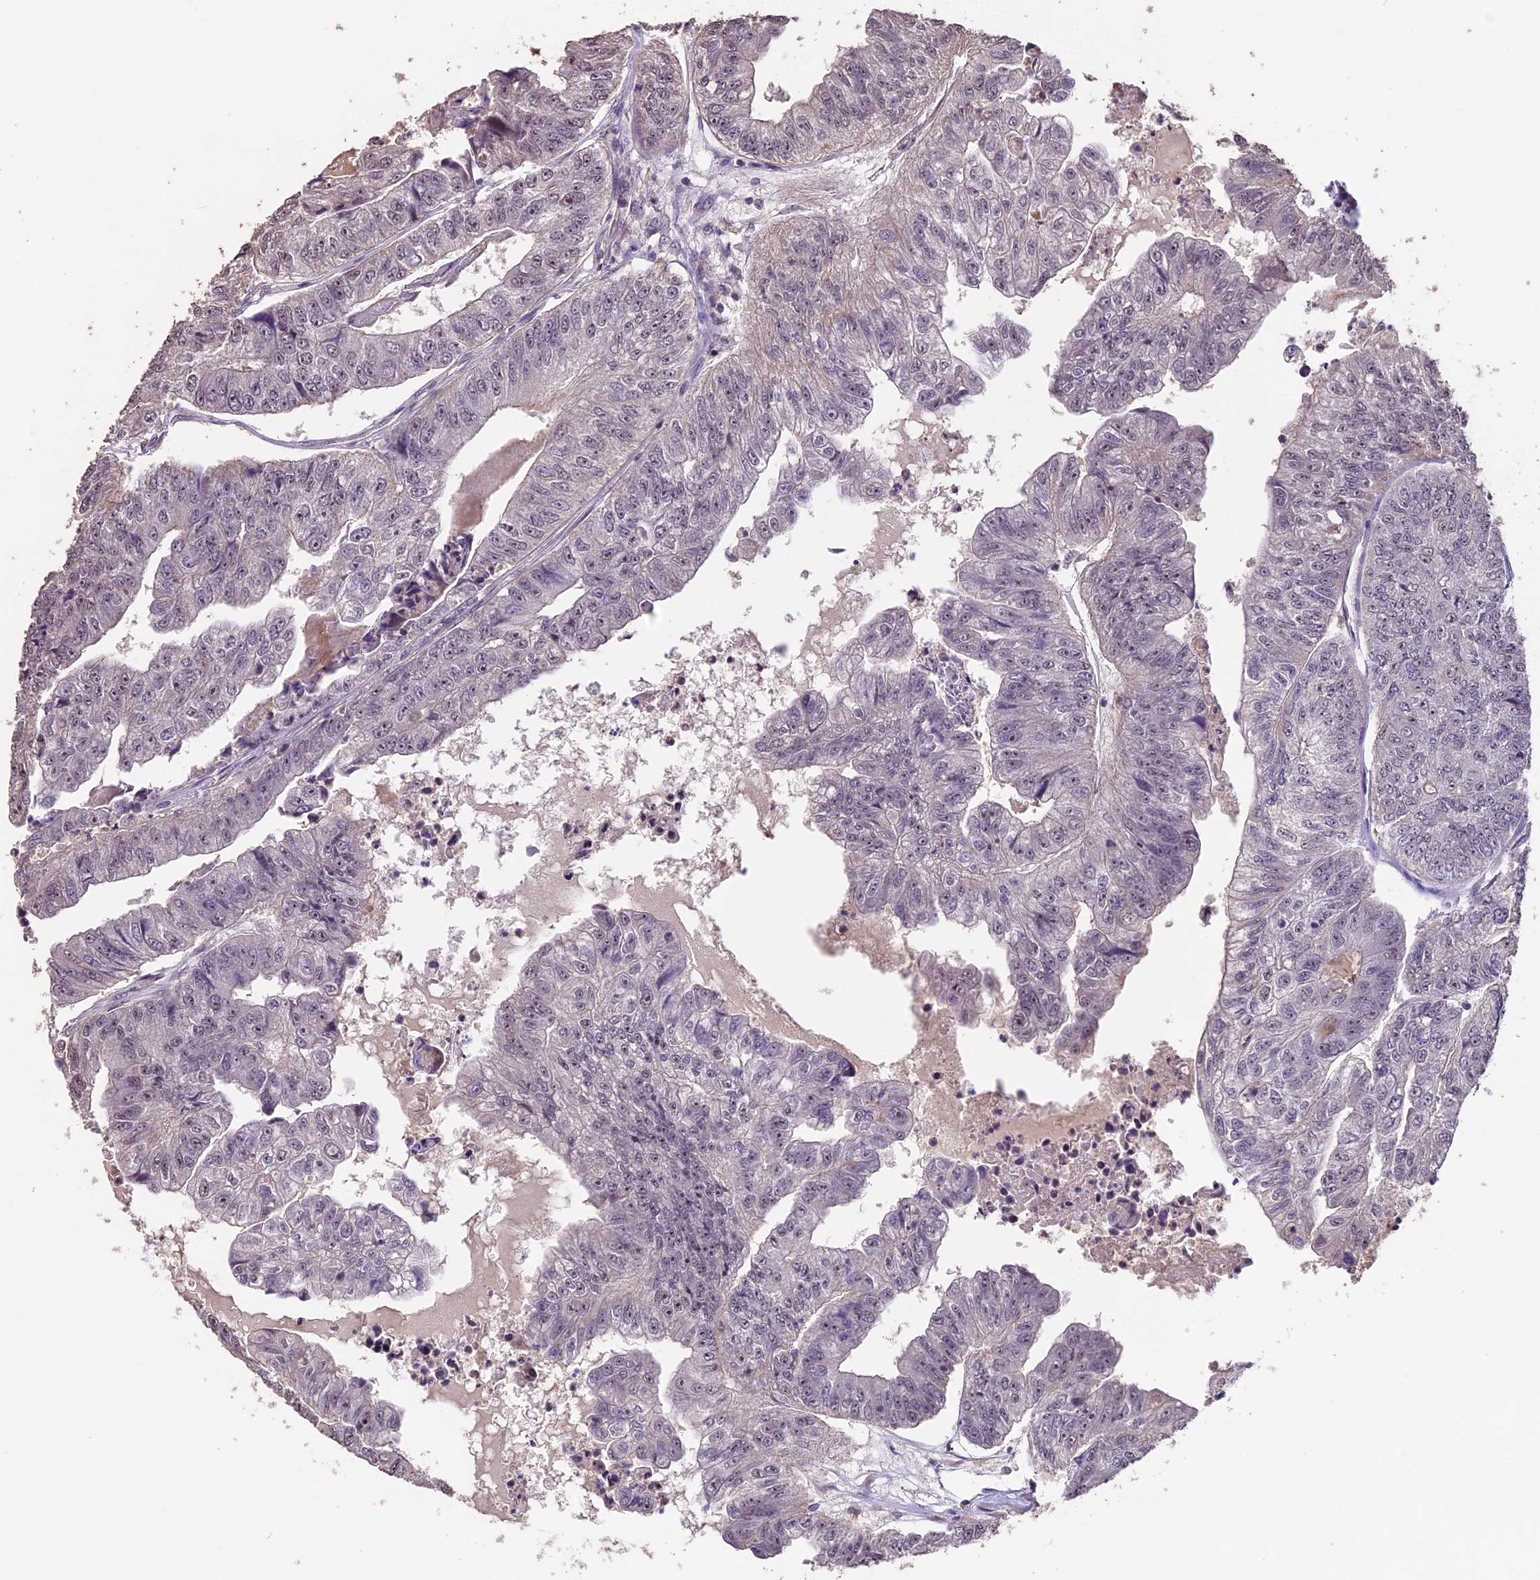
{"staining": {"intensity": "negative", "quantity": "none", "location": "none"}, "tissue": "colorectal cancer", "cell_type": "Tumor cells", "image_type": "cancer", "snomed": [{"axis": "morphology", "description": "Adenocarcinoma, NOS"}, {"axis": "topography", "description": "Colon"}], "caption": "There is no significant expression in tumor cells of colorectal cancer.", "gene": "GNB5", "patient": {"sex": "female", "age": 67}}